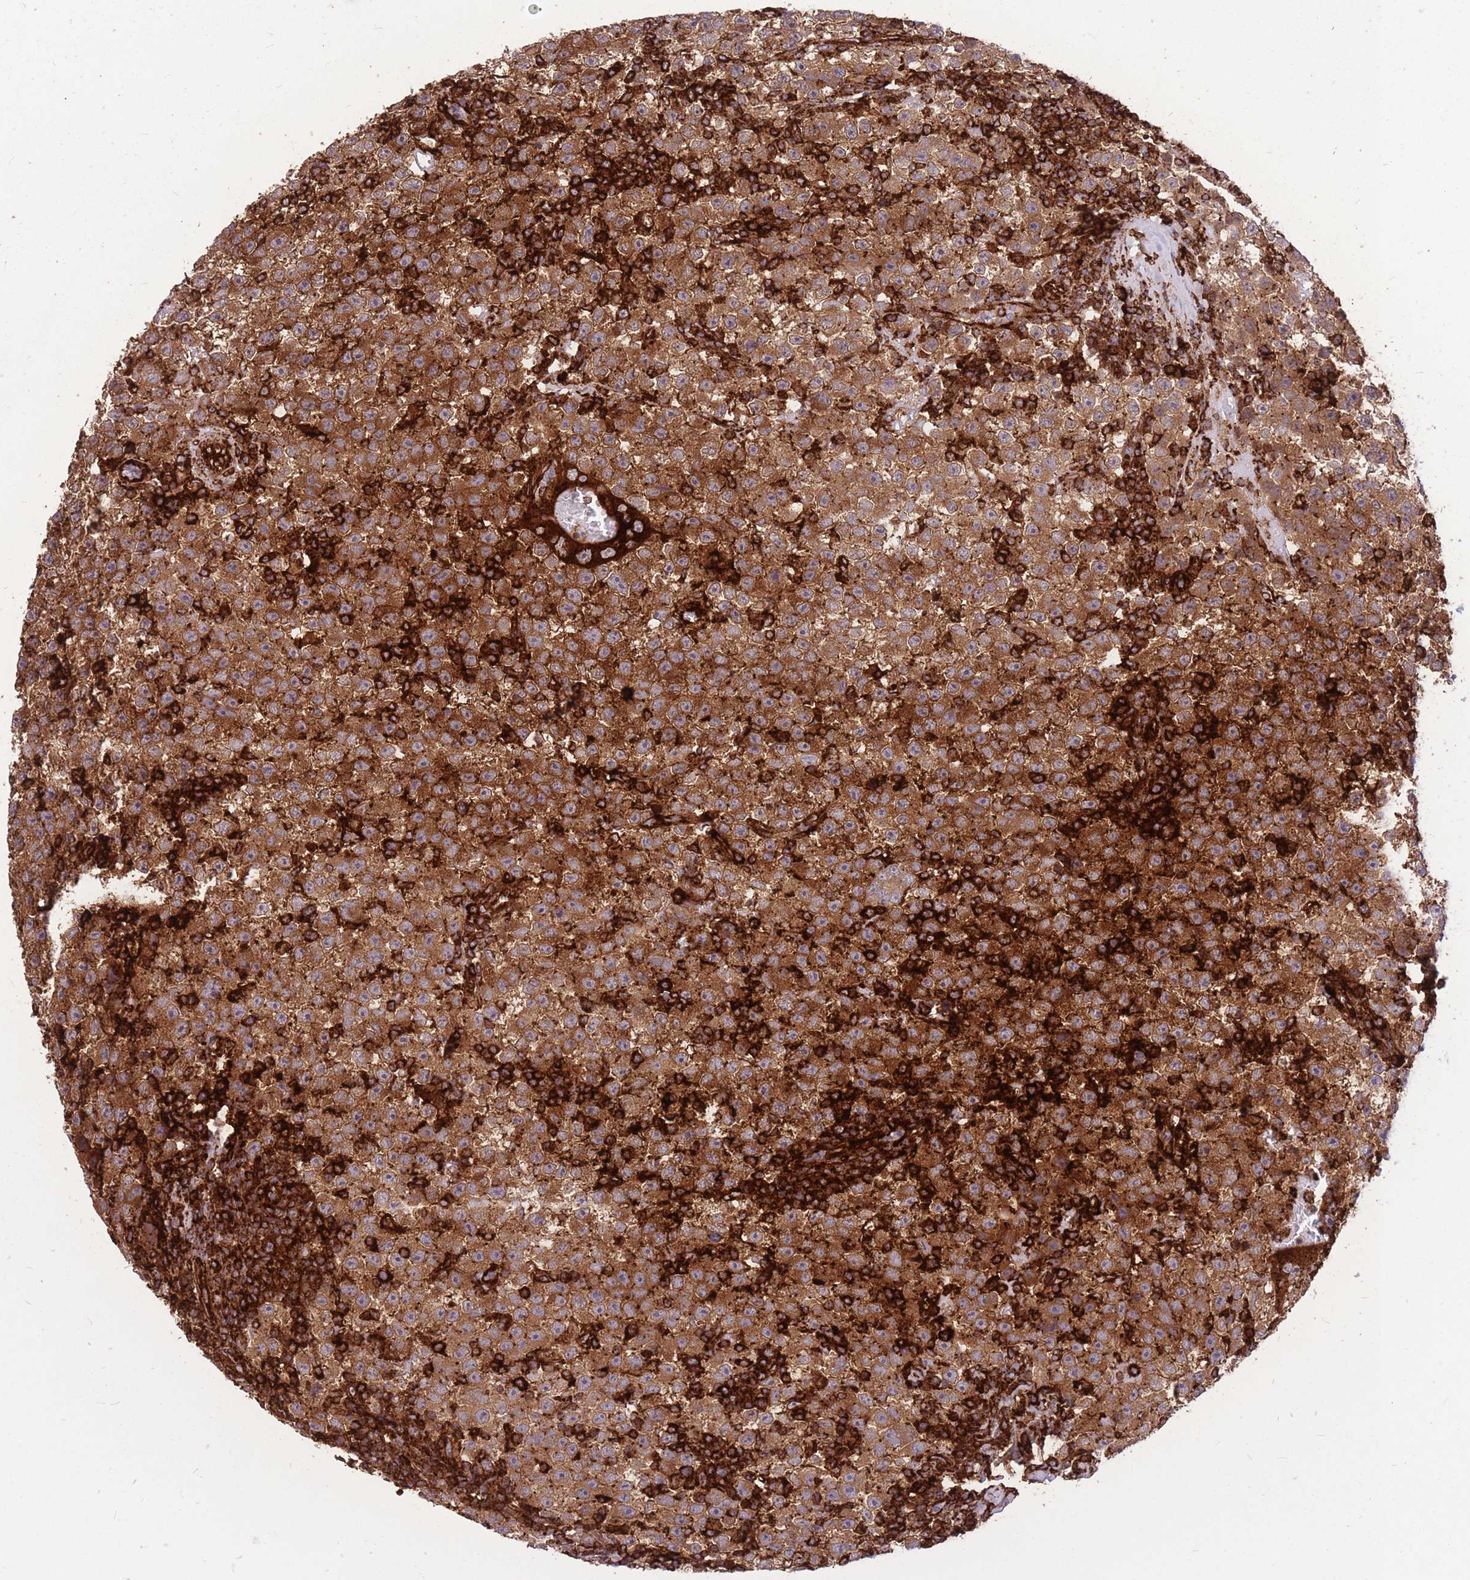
{"staining": {"intensity": "strong", "quantity": ">75%", "location": "cytoplasmic/membranous"}, "tissue": "testis cancer", "cell_type": "Tumor cells", "image_type": "cancer", "snomed": [{"axis": "morphology", "description": "Seminoma, NOS"}, {"axis": "topography", "description": "Testis"}], "caption": "This image displays seminoma (testis) stained with IHC to label a protein in brown. The cytoplasmic/membranous of tumor cells show strong positivity for the protein. Nuclei are counter-stained blue.", "gene": "TCF20", "patient": {"sex": "male", "age": 22}}